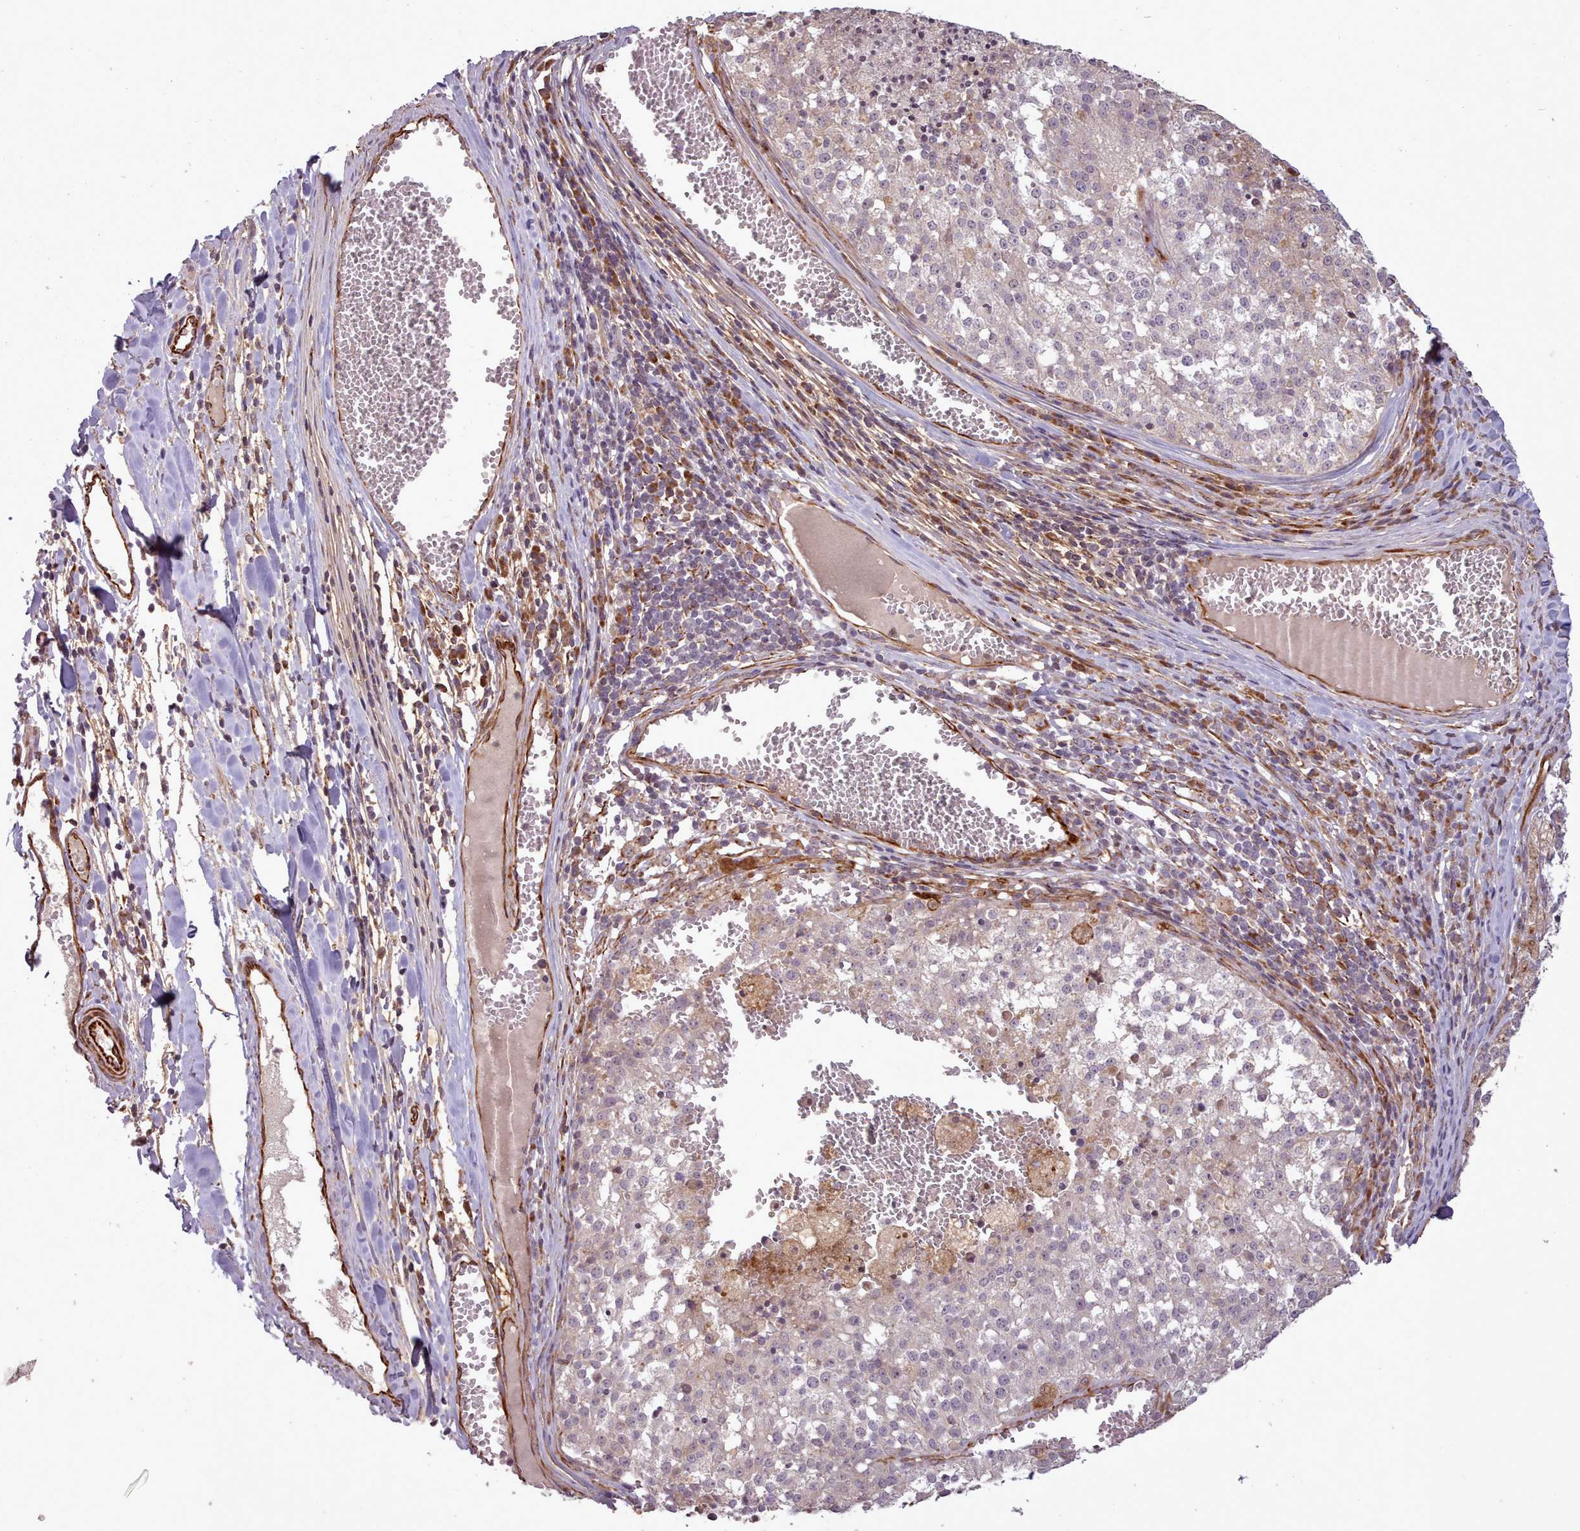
{"staining": {"intensity": "negative", "quantity": "none", "location": "none"}, "tissue": "melanoma", "cell_type": "Tumor cells", "image_type": "cancer", "snomed": [{"axis": "morphology", "description": "Malignant melanoma, NOS"}, {"axis": "topography", "description": "Skin"}], "caption": "IHC photomicrograph of human melanoma stained for a protein (brown), which shows no expression in tumor cells.", "gene": "GBGT1", "patient": {"sex": "female", "age": 64}}